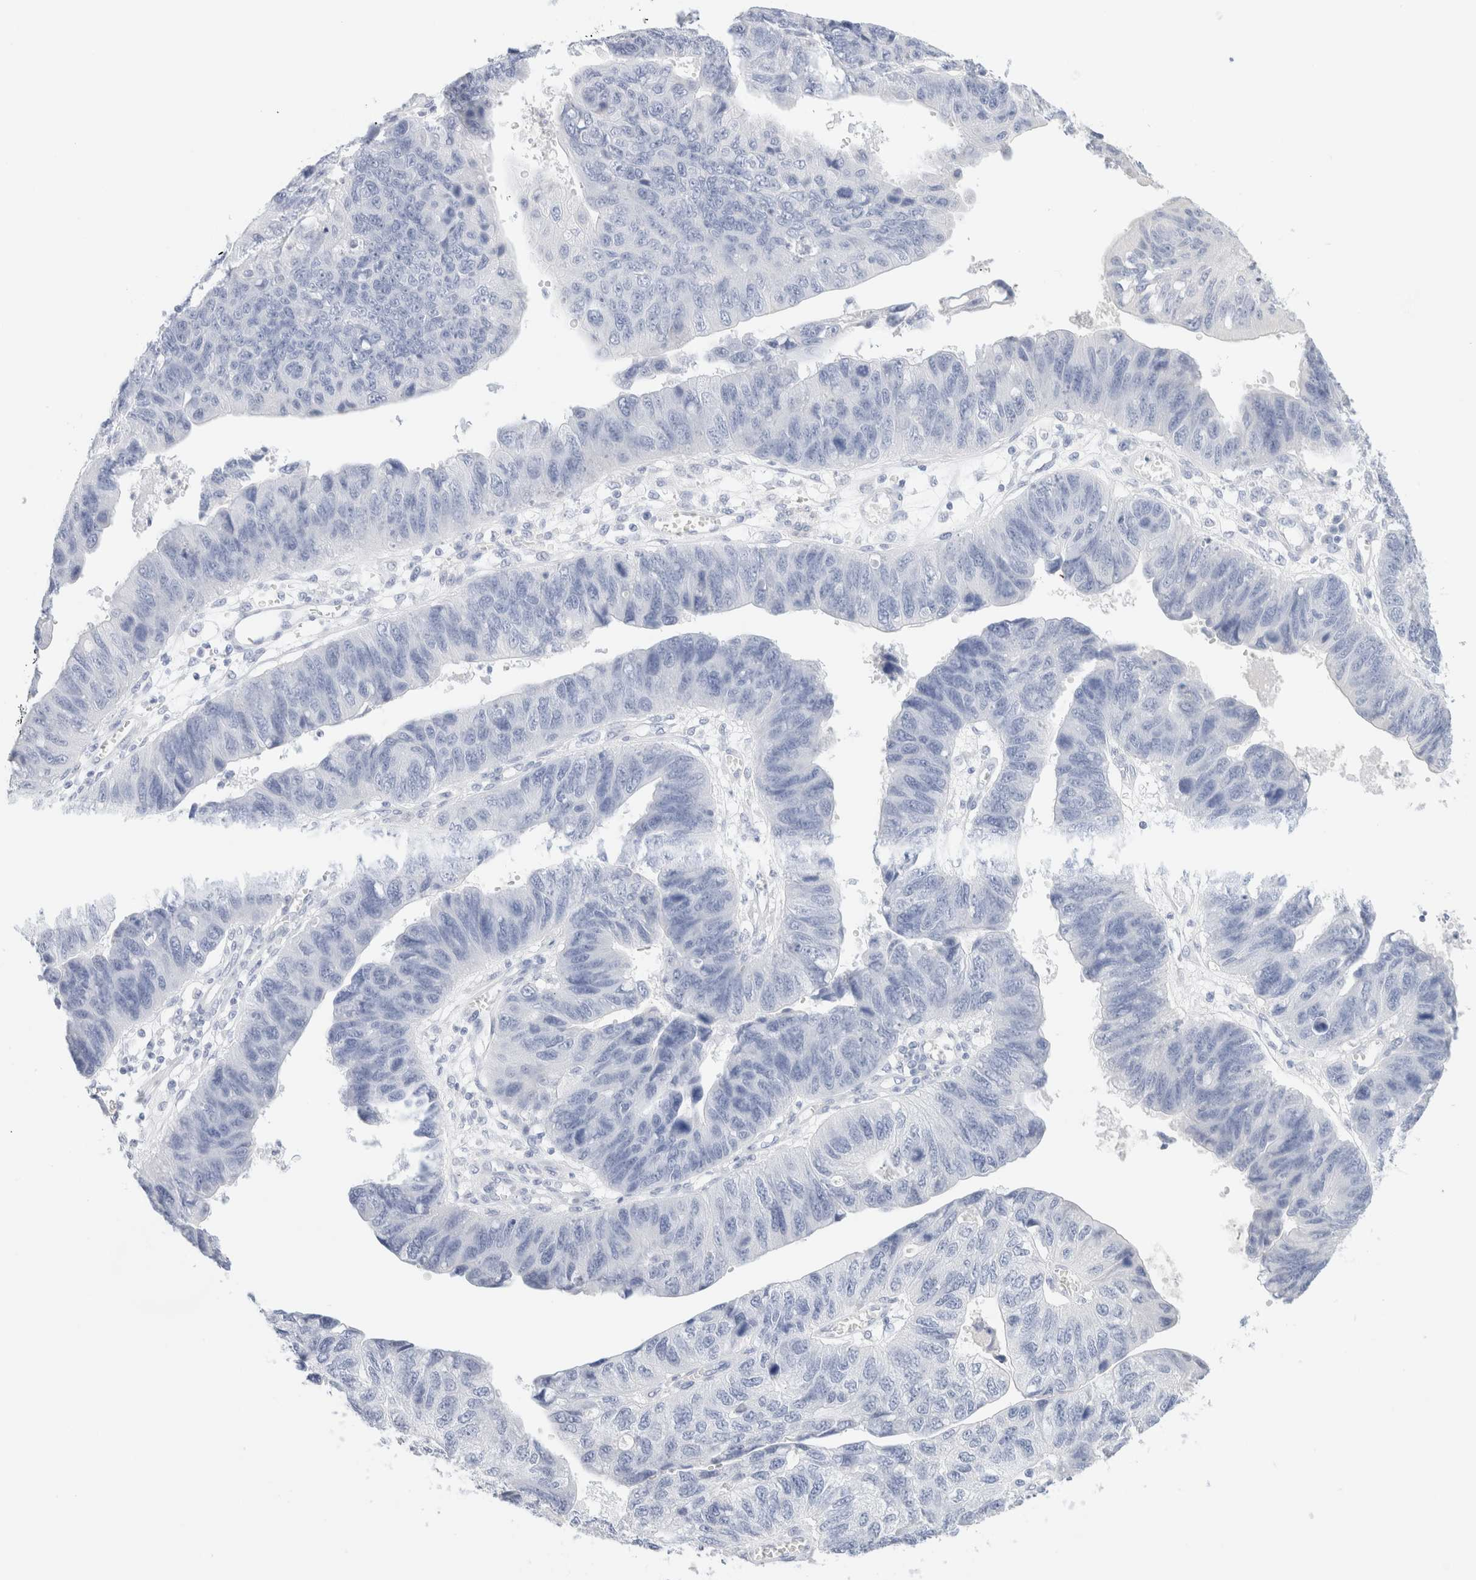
{"staining": {"intensity": "negative", "quantity": "none", "location": "none"}, "tissue": "stomach cancer", "cell_type": "Tumor cells", "image_type": "cancer", "snomed": [{"axis": "morphology", "description": "Adenocarcinoma, NOS"}, {"axis": "topography", "description": "Stomach"}], "caption": "Stomach cancer stained for a protein using IHC exhibits no positivity tumor cells.", "gene": "DPYS", "patient": {"sex": "male", "age": 59}}